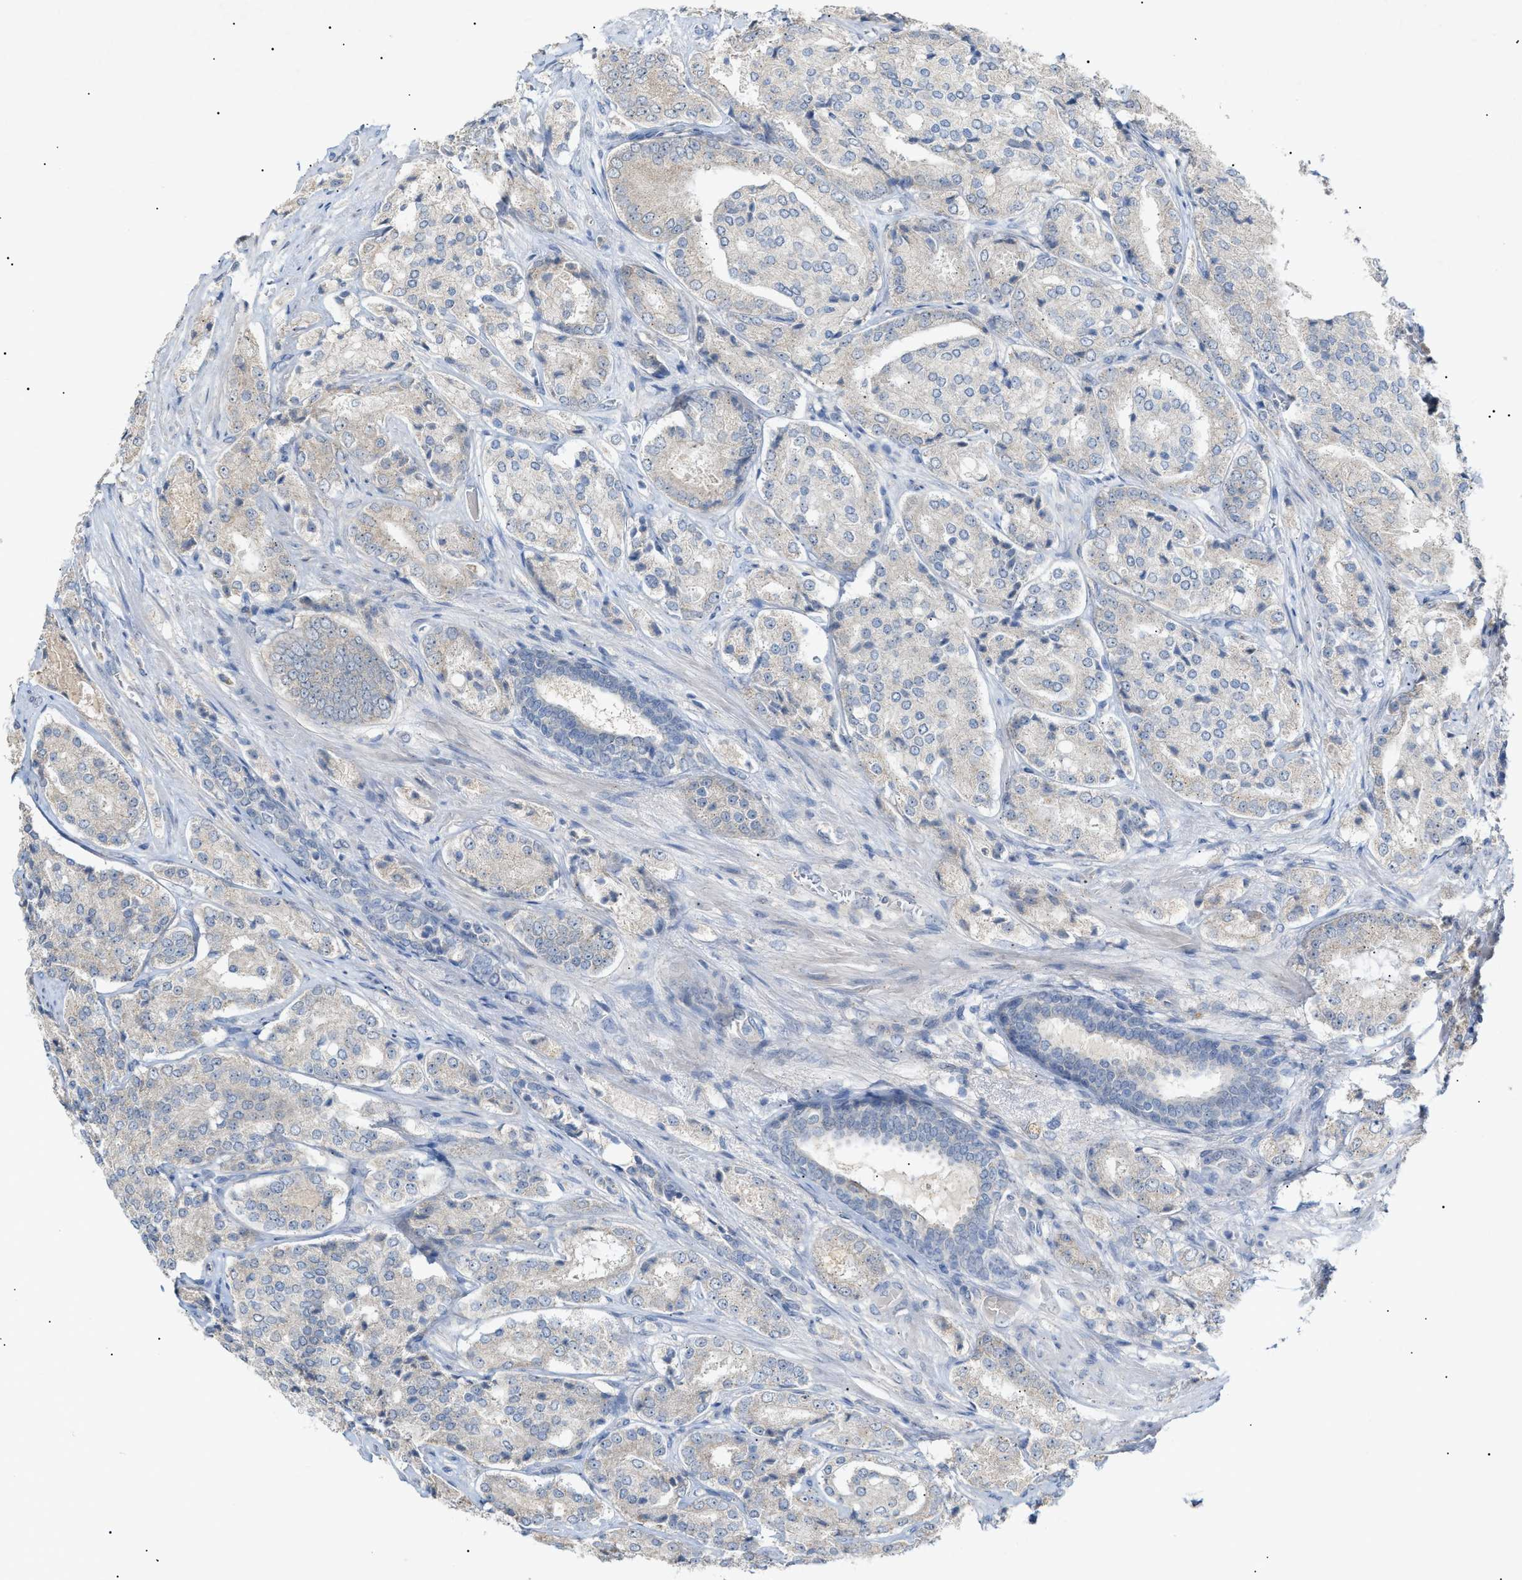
{"staining": {"intensity": "negative", "quantity": "none", "location": "none"}, "tissue": "prostate cancer", "cell_type": "Tumor cells", "image_type": "cancer", "snomed": [{"axis": "morphology", "description": "Adenocarcinoma, High grade"}, {"axis": "topography", "description": "Prostate"}], "caption": "DAB immunohistochemical staining of prostate cancer reveals no significant positivity in tumor cells. (DAB (3,3'-diaminobenzidine) IHC visualized using brightfield microscopy, high magnification).", "gene": "SLC25A31", "patient": {"sex": "male", "age": 65}}